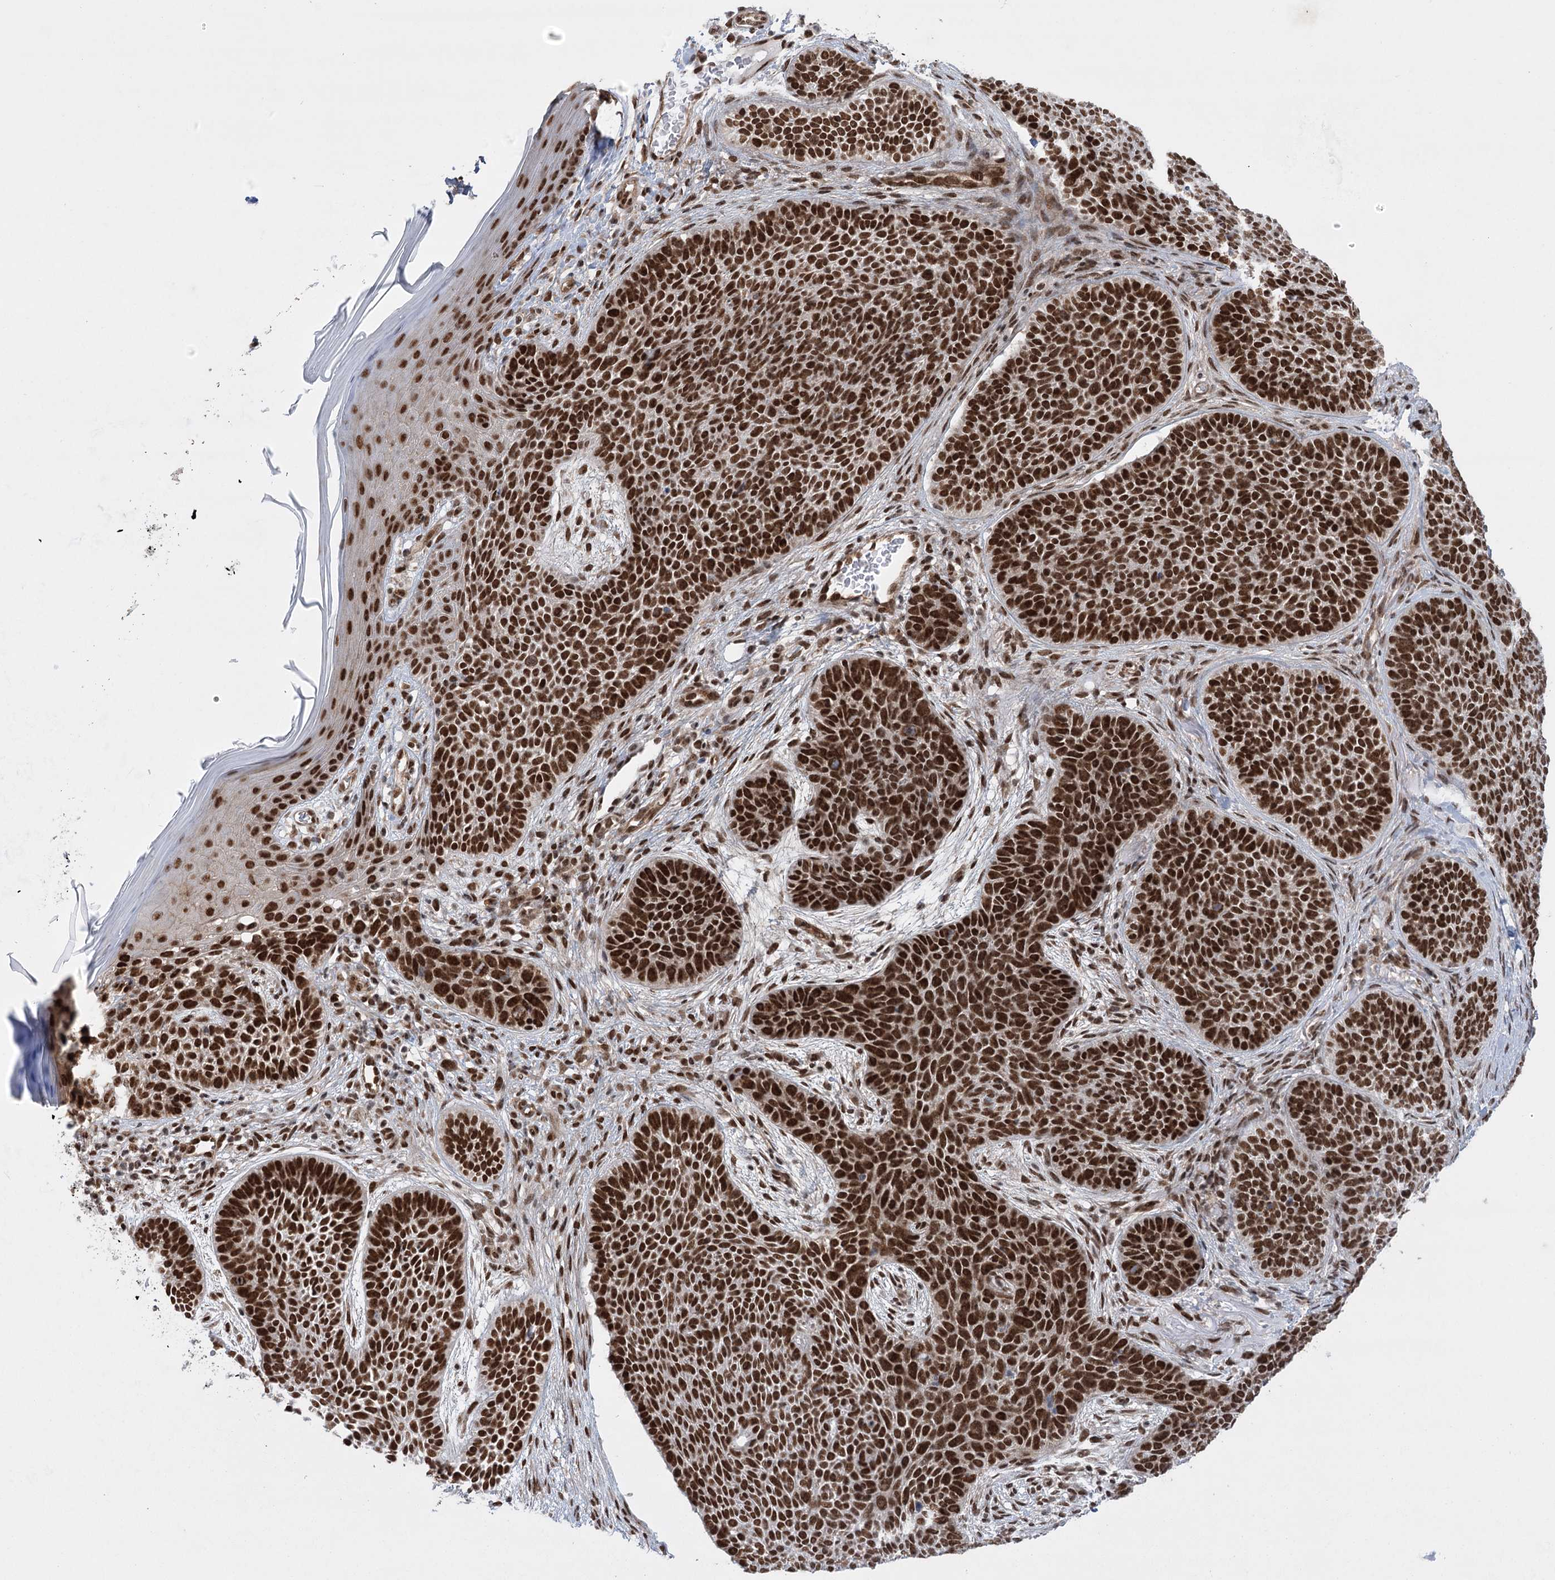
{"staining": {"intensity": "strong", "quantity": ">75%", "location": "nuclear"}, "tissue": "skin cancer", "cell_type": "Tumor cells", "image_type": "cancer", "snomed": [{"axis": "morphology", "description": "Basal cell carcinoma"}, {"axis": "topography", "description": "Skin"}], "caption": "Protein expression analysis of basal cell carcinoma (skin) exhibits strong nuclear positivity in about >75% of tumor cells.", "gene": "ZCCHC8", "patient": {"sex": "male", "age": 85}}